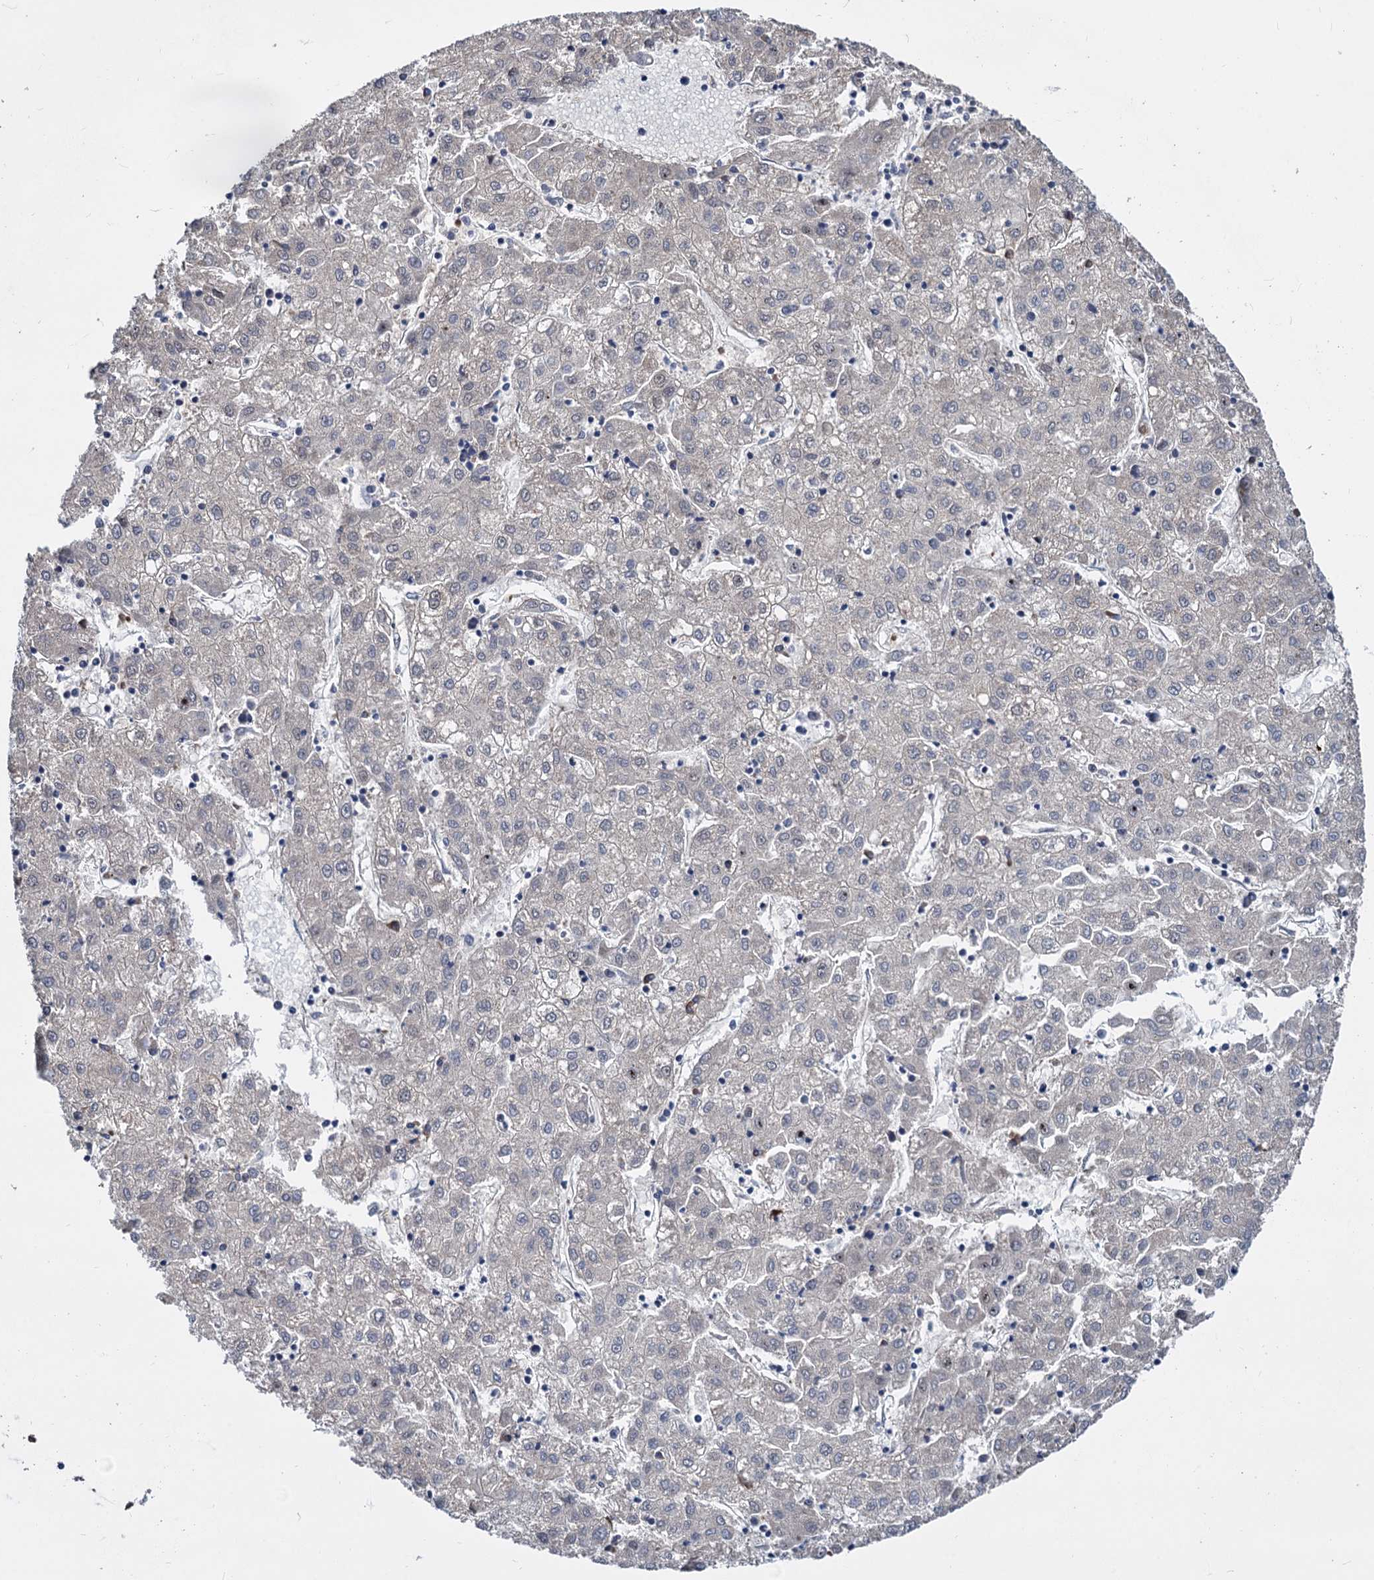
{"staining": {"intensity": "negative", "quantity": "none", "location": "none"}, "tissue": "liver cancer", "cell_type": "Tumor cells", "image_type": "cancer", "snomed": [{"axis": "morphology", "description": "Carcinoma, Hepatocellular, NOS"}, {"axis": "topography", "description": "Liver"}], "caption": "A high-resolution micrograph shows immunohistochemistry (IHC) staining of liver hepatocellular carcinoma, which reveals no significant positivity in tumor cells.", "gene": "PSMD4", "patient": {"sex": "male", "age": 72}}